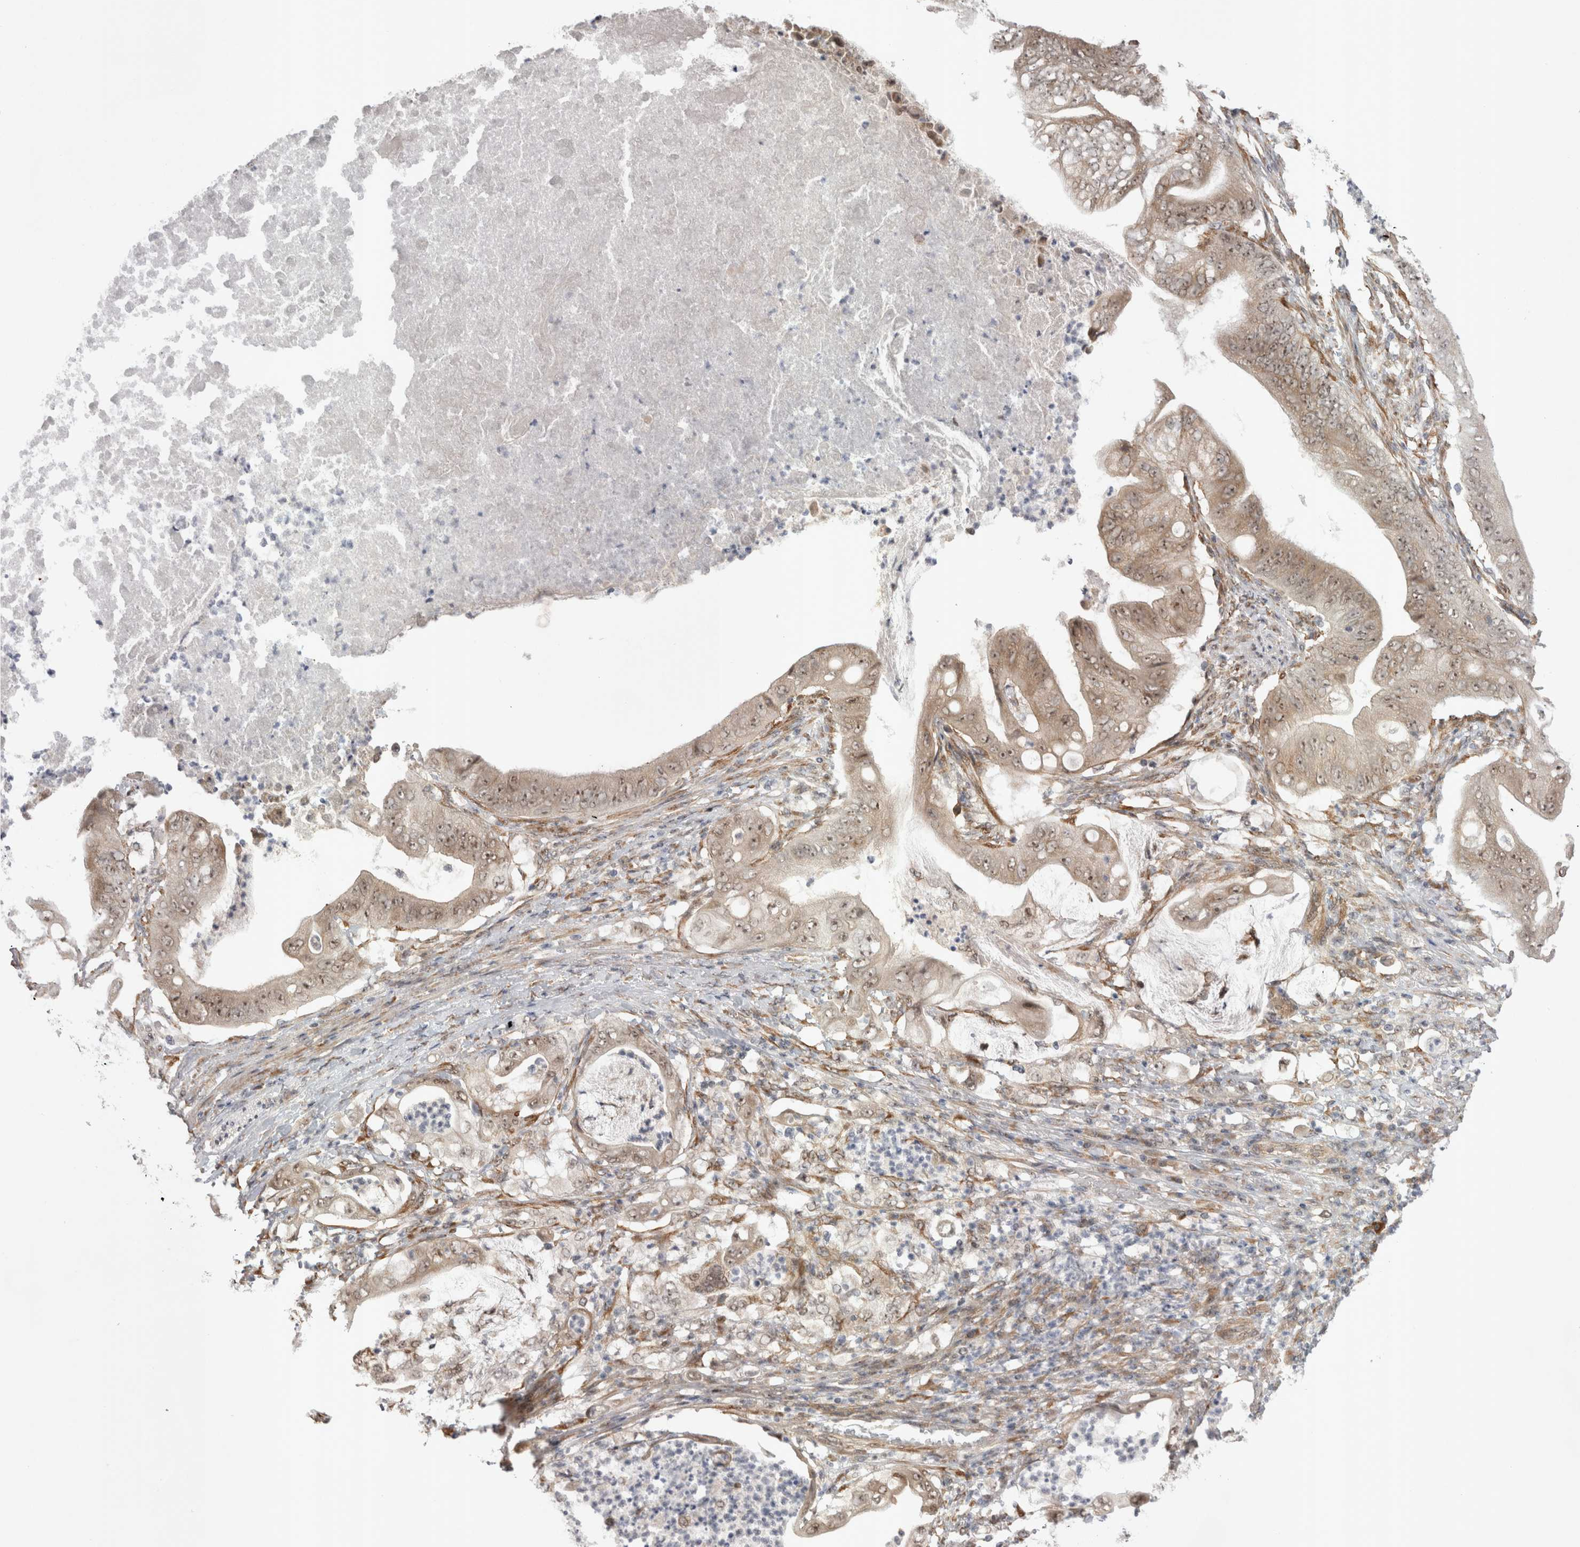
{"staining": {"intensity": "moderate", "quantity": ">75%", "location": "cytoplasmic/membranous,nuclear"}, "tissue": "stomach cancer", "cell_type": "Tumor cells", "image_type": "cancer", "snomed": [{"axis": "morphology", "description": "Adenocarcinoma, NOS"}, {"axis": "topography", "description": "Stomach"}], "caption": "Moderate cytoplasmic/membranous and nuclear expression for a protein is appreciated in approximately >75% of tumor cells of stomach cancer (adenocarcinoma) using immunohistochemistry (IHC).", "gene": "EXOSC4", "patient": {"sex": "female", "age": 73}}